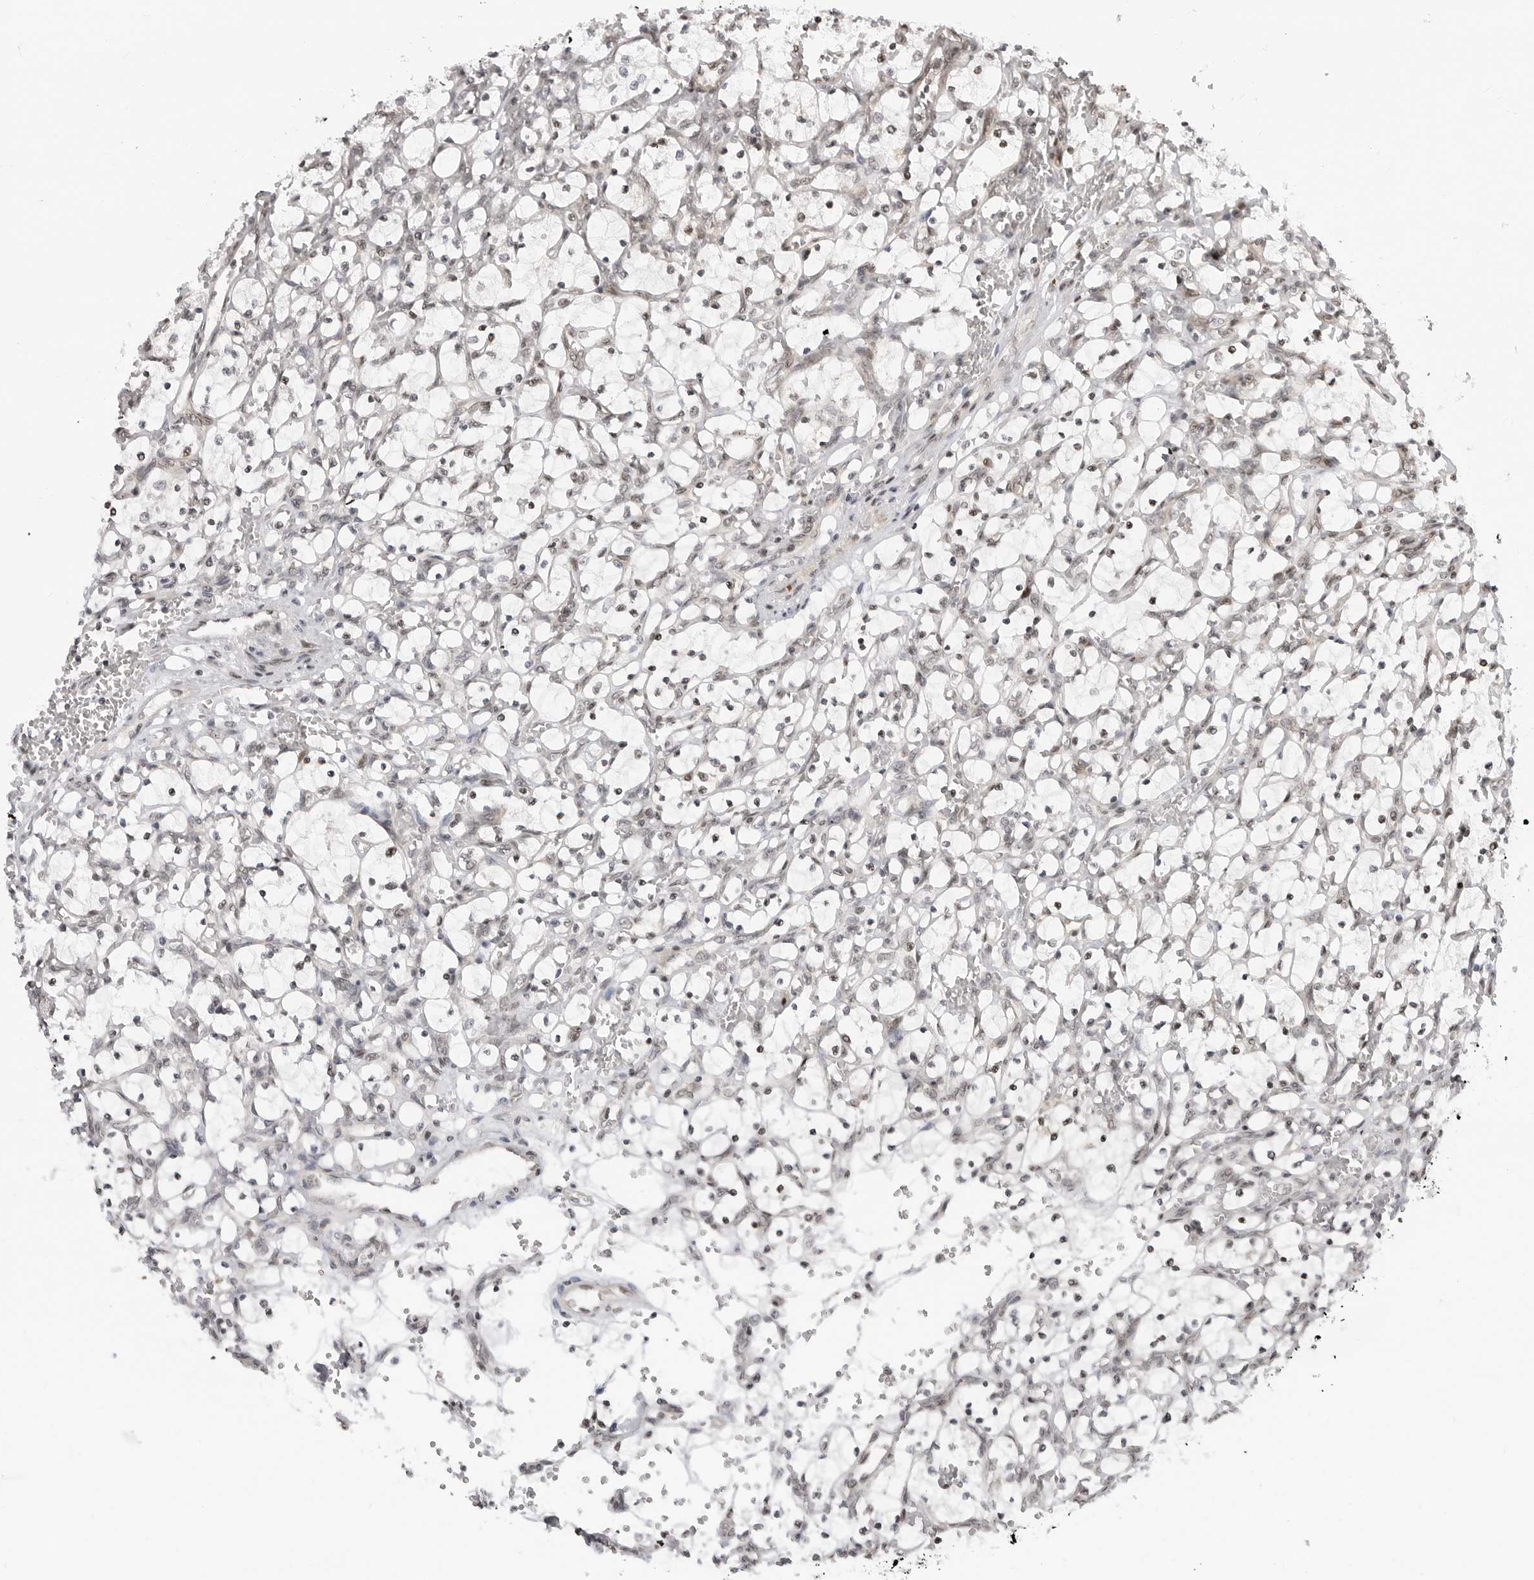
{"staining": {"intensity": "weak", "quantity": "25%-75%", "location": "nuclear"}, "tissue": "renal cancer", "cell_type": "Tumor cells", "image_type": "cancer", "snomed": [{"axis": "morphology", "description": "Adenocarcinoma, NOS"}, {"axis": "topography", "description": "Kidney"}], "caption": "Immunohistochemical staining of renal cancer (adenocarcinoma) reveals low levels of weak nuclear protein positivity in about 25%-75% of tumor cells.", "gene": "C8orf33", "patient": {"sex": "female", "age": 69}}